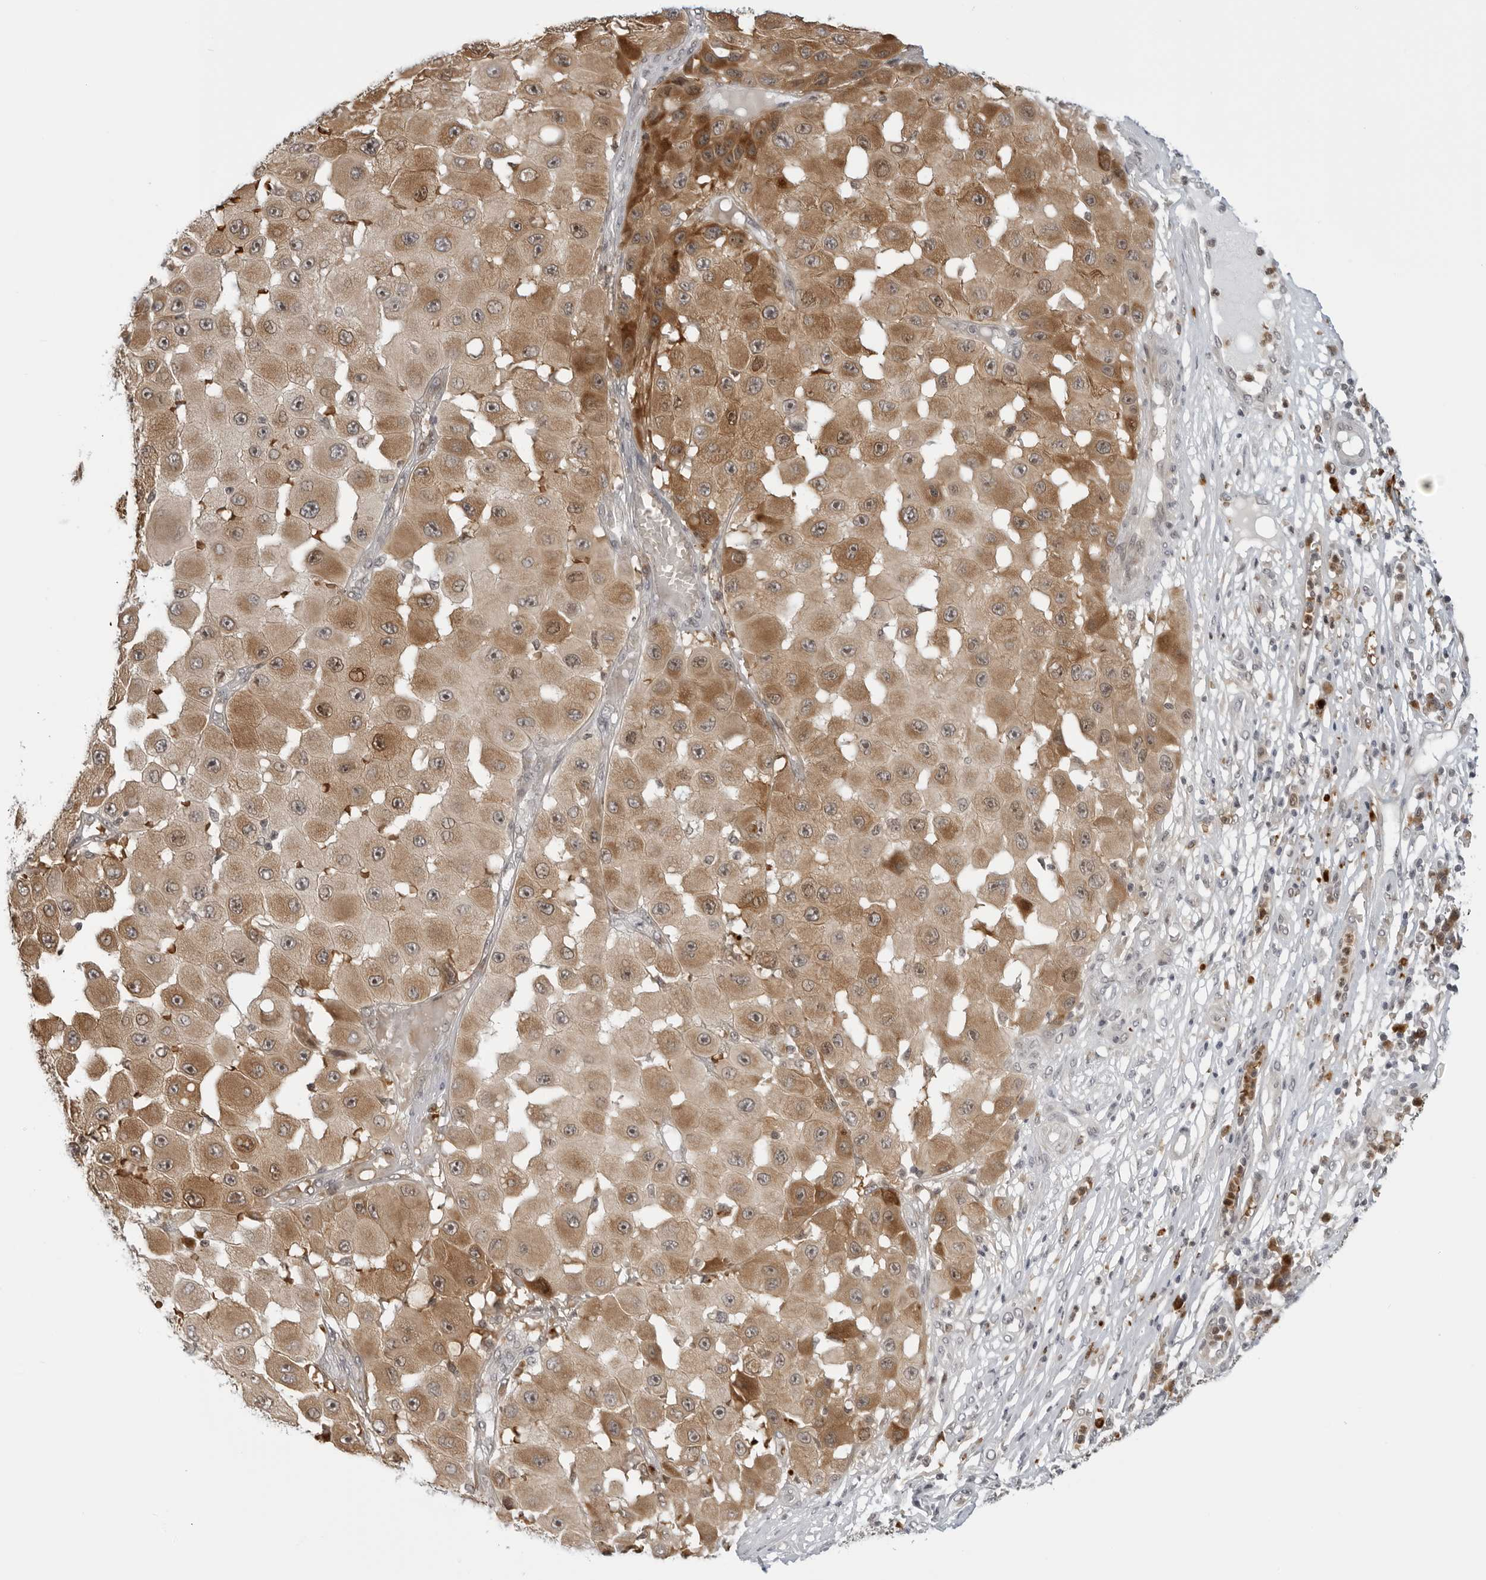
{"staining": {"intensity": "moderate", "quantity": ">75%", "location": "cytoplasmic/membranous"}, "tissue": "melanoma", "cell_type": "Tumor cells", "image_type": "cancer", "snomed": [{"axis": "morphology", "description": "Malignant melanoma, NOS"}, {"axis": "topography", "description": "Skin"}], "caption": "Protein staining by IHC displays moderate cytoplasmic/membranous expression in approximately >75% of tumor cells in melanoma.", "gene": "SUGCT", "patient": {"sex": "female", "age": 81}}